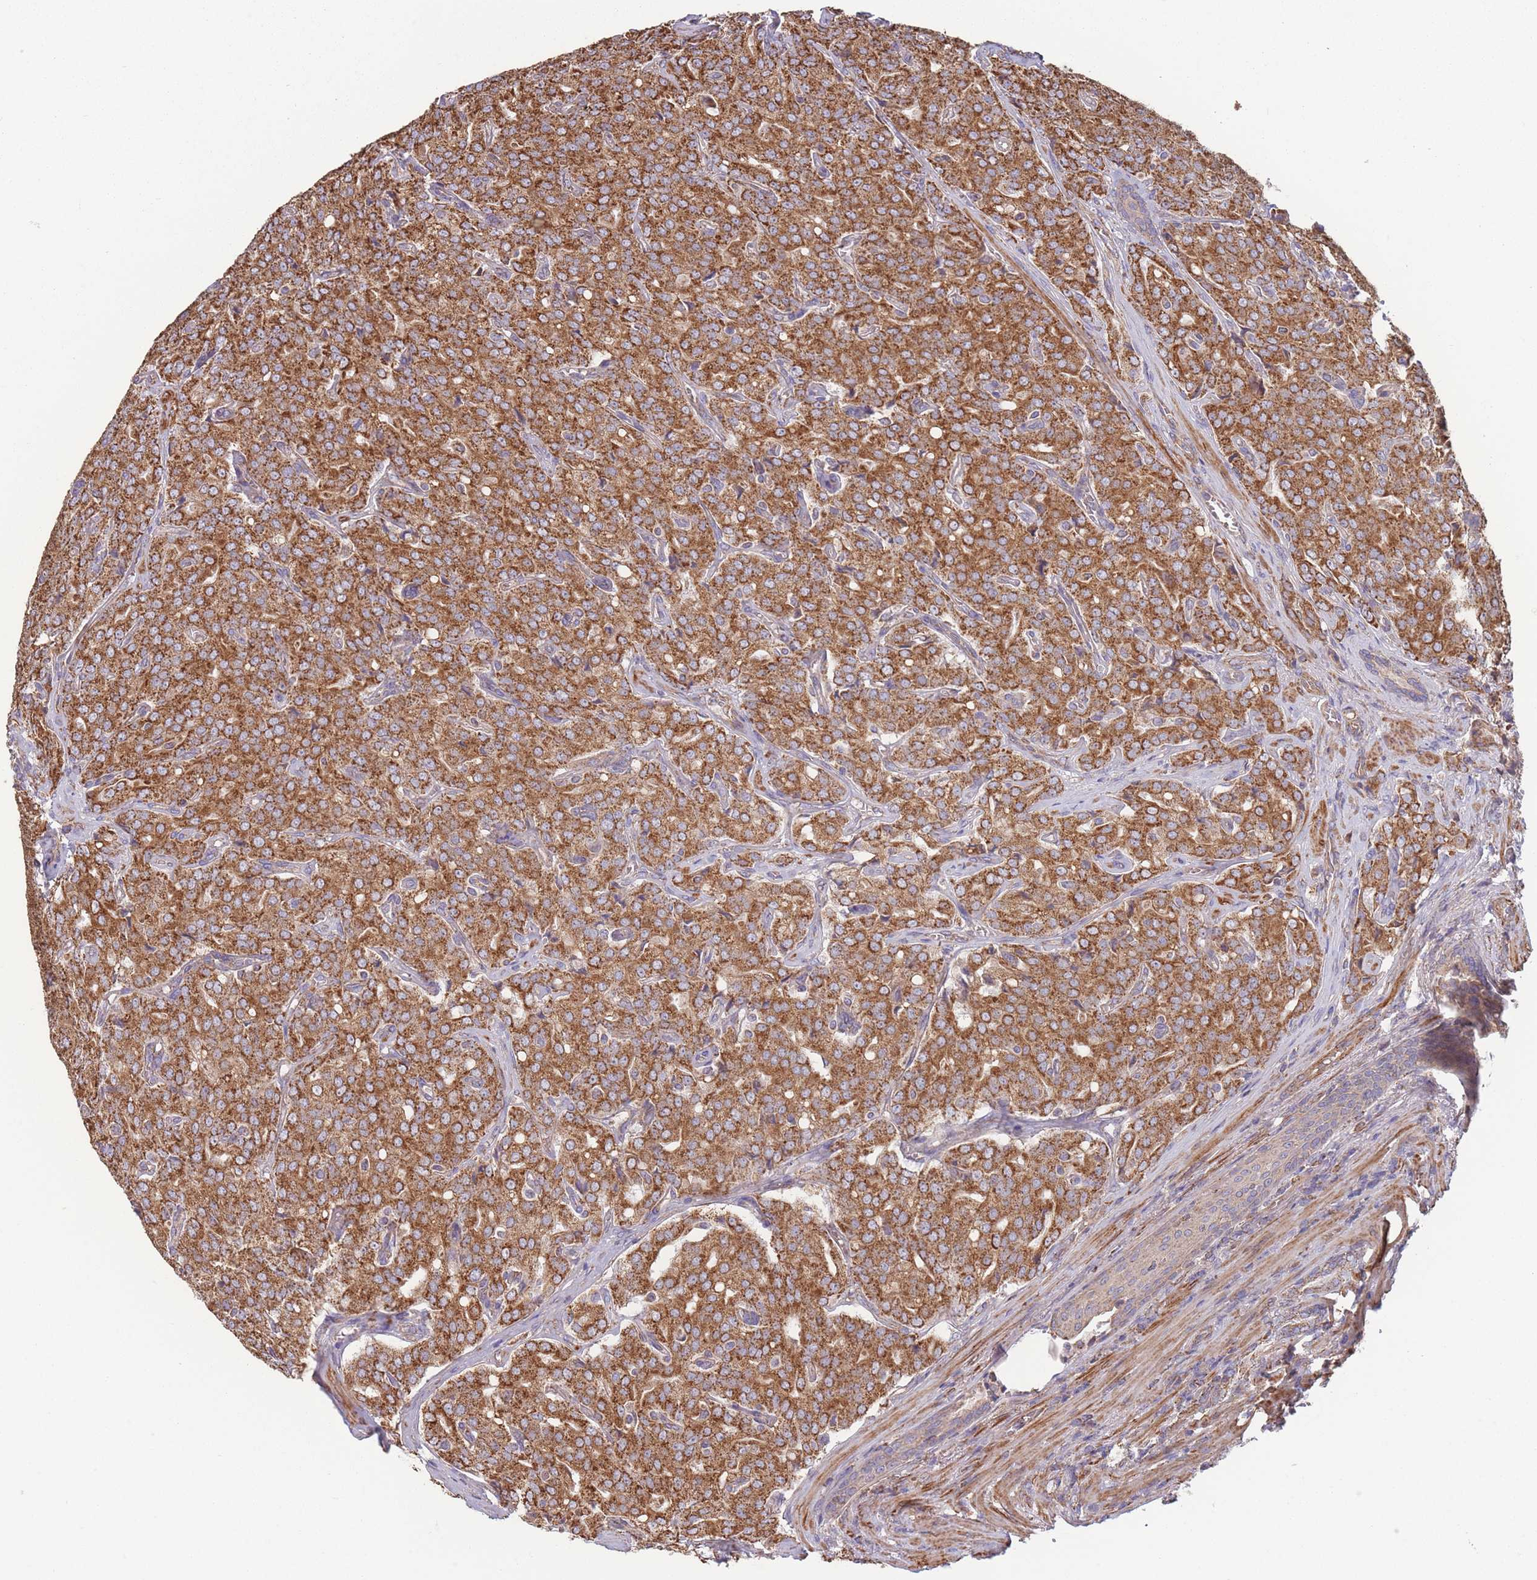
{"staining": {"intensity": "strong", "quantity": ">75%", "location": "cytoplasmic/membranous"}, "tissue": "prostate cancer", "cell_type": "Tumor cells", "image_type": "cancer", "snomed": [{"axis": "morphology", "description": "Adenocarcinoma, High grade"}, {"axis": "topography", "description": "Prostate"}], "caption": "There is high levels of strong cytoplasmic/membranous positivity in tumor cells of prostate high-grade adenocarcinoma, as demonstrated by immunohistochemical staining (brown color).", "gene": "KIF16B", "patient": {"sex": "male", "age": 68}}